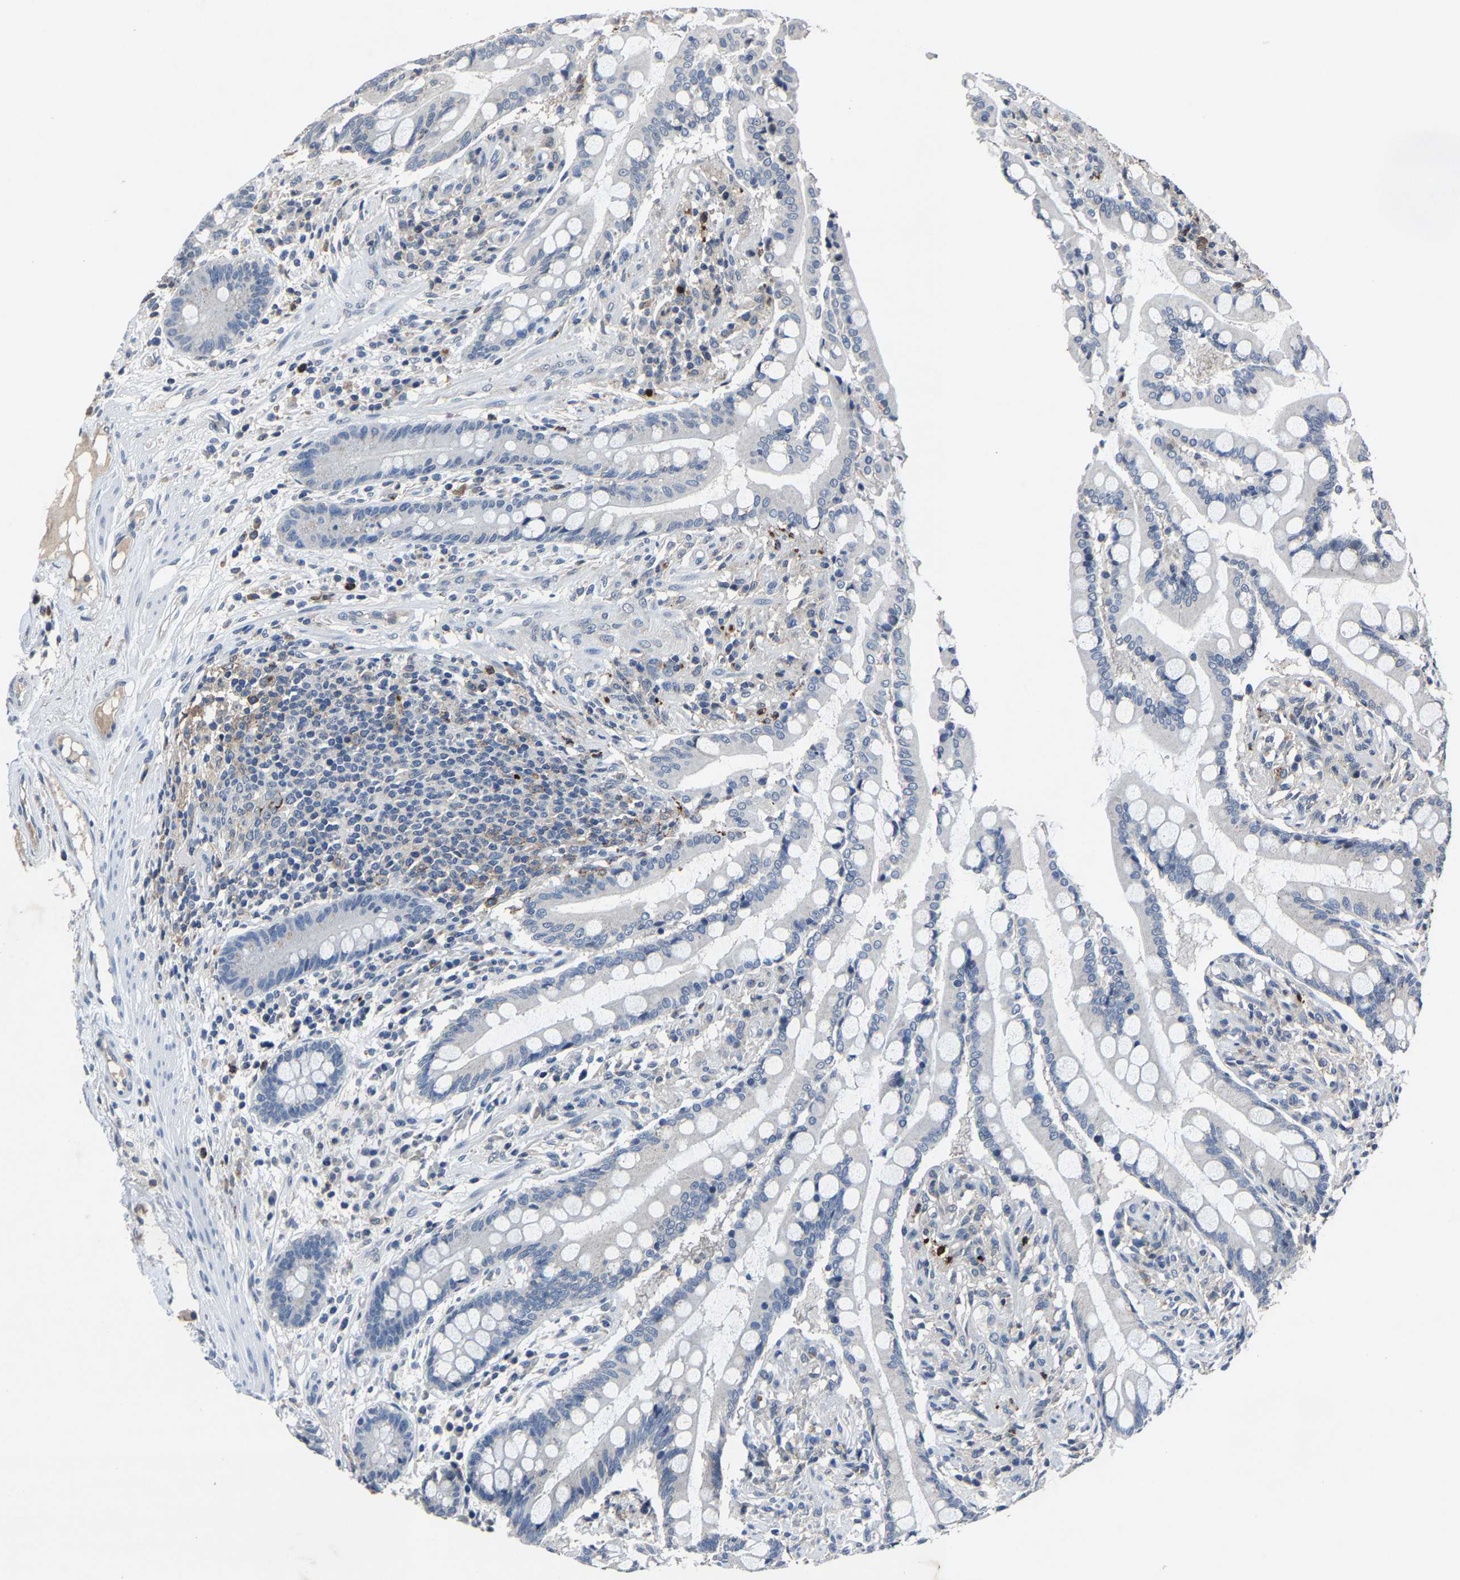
{"staining": {"intensity": "negative", "quantity": "none", "location": "none"}, "tissue": "colon", "cell_type": "Endothelial cells", "image_type": "normal", "snomed": [{"axis": "morphology", "description": "Normal tissue, NOS"}, {"axis": "topography", "description": "Colon"}], "caption": "A high-resolution micrograph shows immunohistochemistry (IHC) staining of normal colon, which displays no significant expression in endothelial cells.", "gene": "PCNX2", "patient": {"sex": "male", "age": 73}}